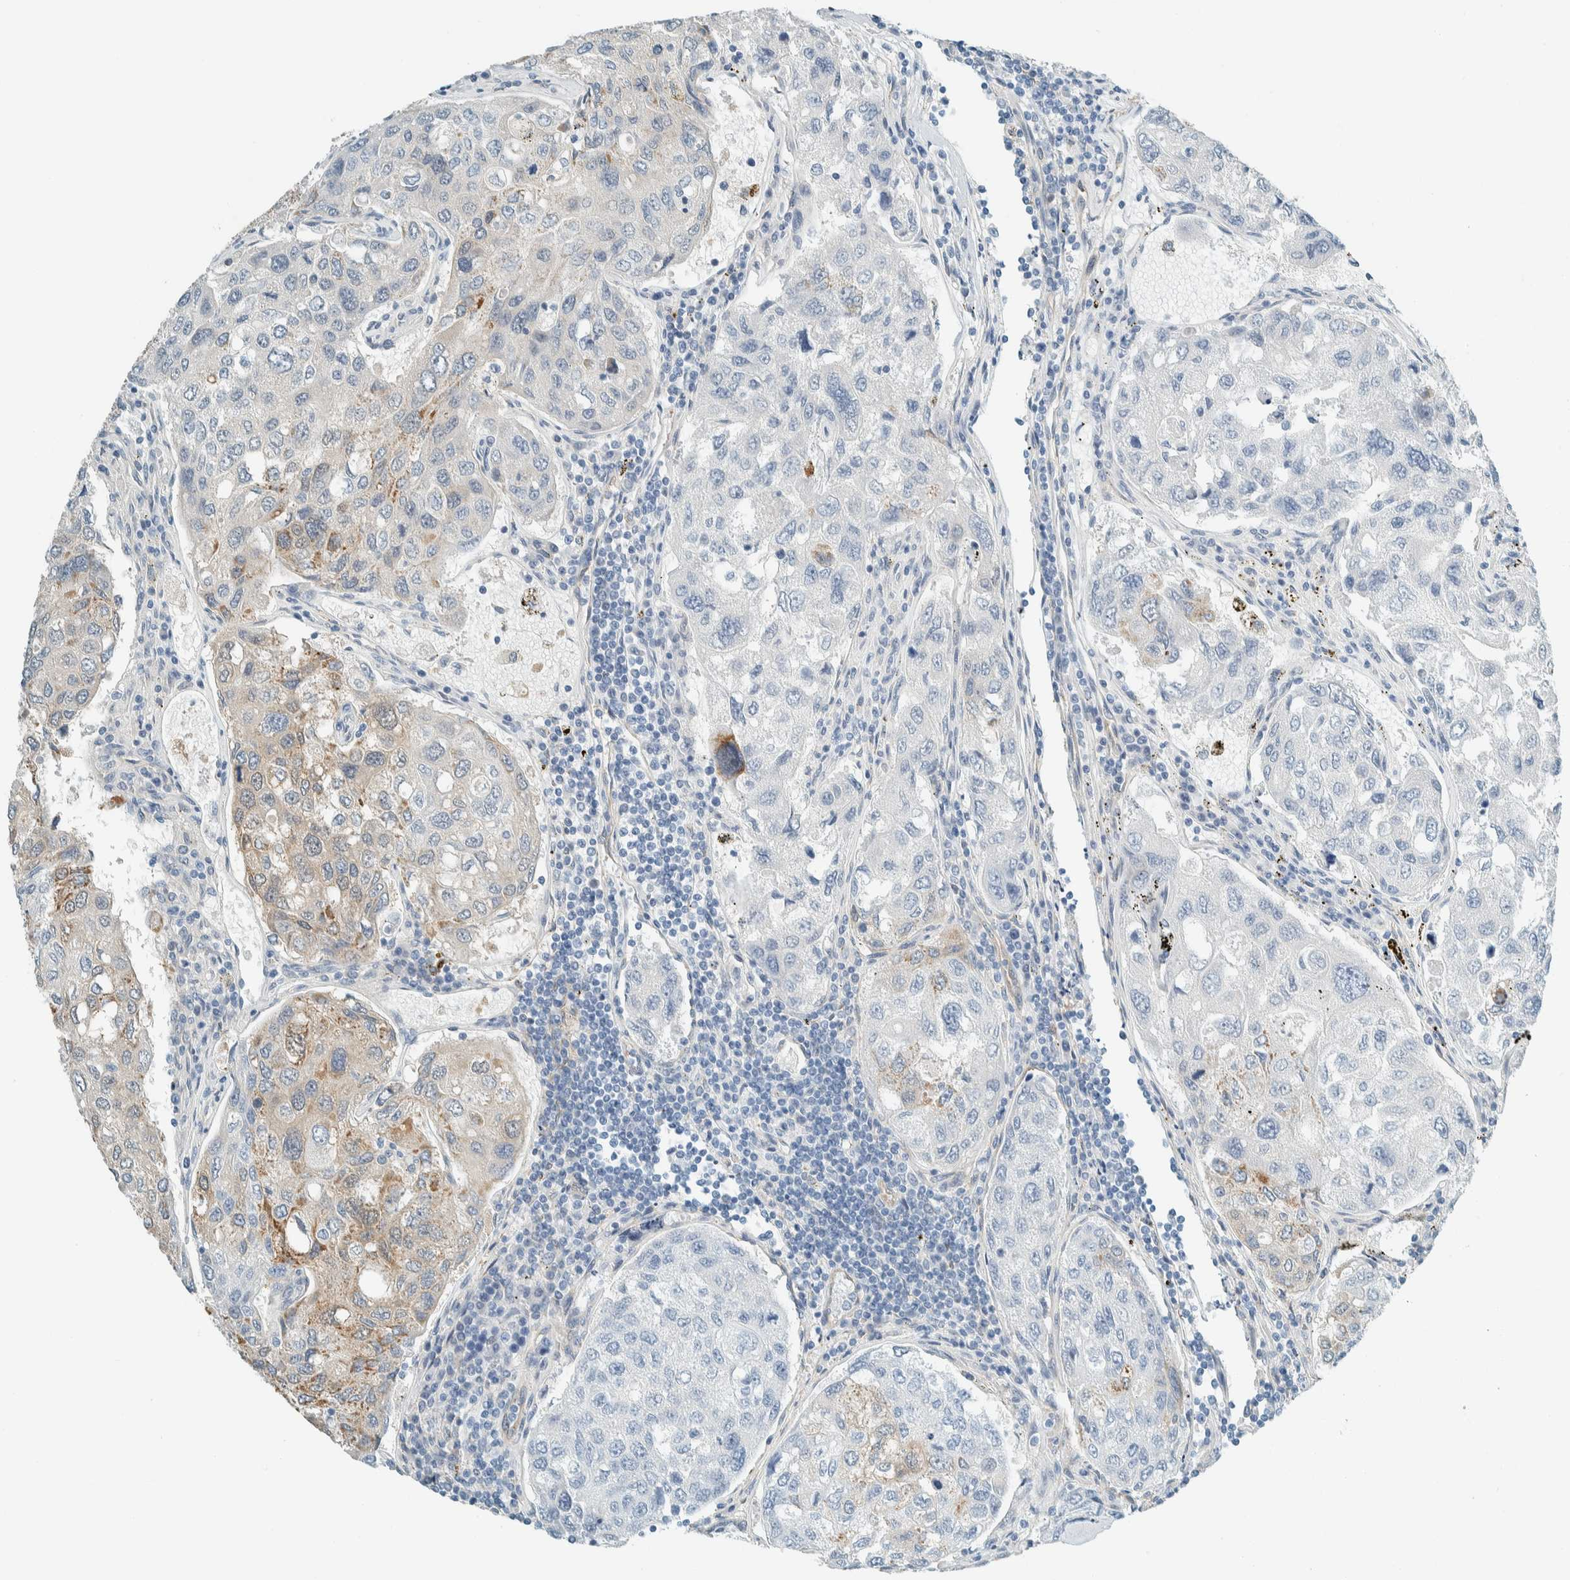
{"staining": {"intensity": "weak", "quantity": "25%-75%", "location": "cytoplasmic/membranous"}, "tissue": "urothelial cancer", "cell_type": "Tumor cells", "image_type": "cancer", "snomed": [{"axis": "morphology", "description": "Urothelial carcinoma, High grade"}, {"axis": "topography", "description": "Lymph node"}, {"axis": "topography", "description": "Urinary bladder"}], "caption": "Tumor cells reveal weak cytoplasmic/membranous positivity in about 25%-75% of cells in urothelial cancer.", "gene": "ALDH7A1", "patient": {"sex": "male", "age": 51}}